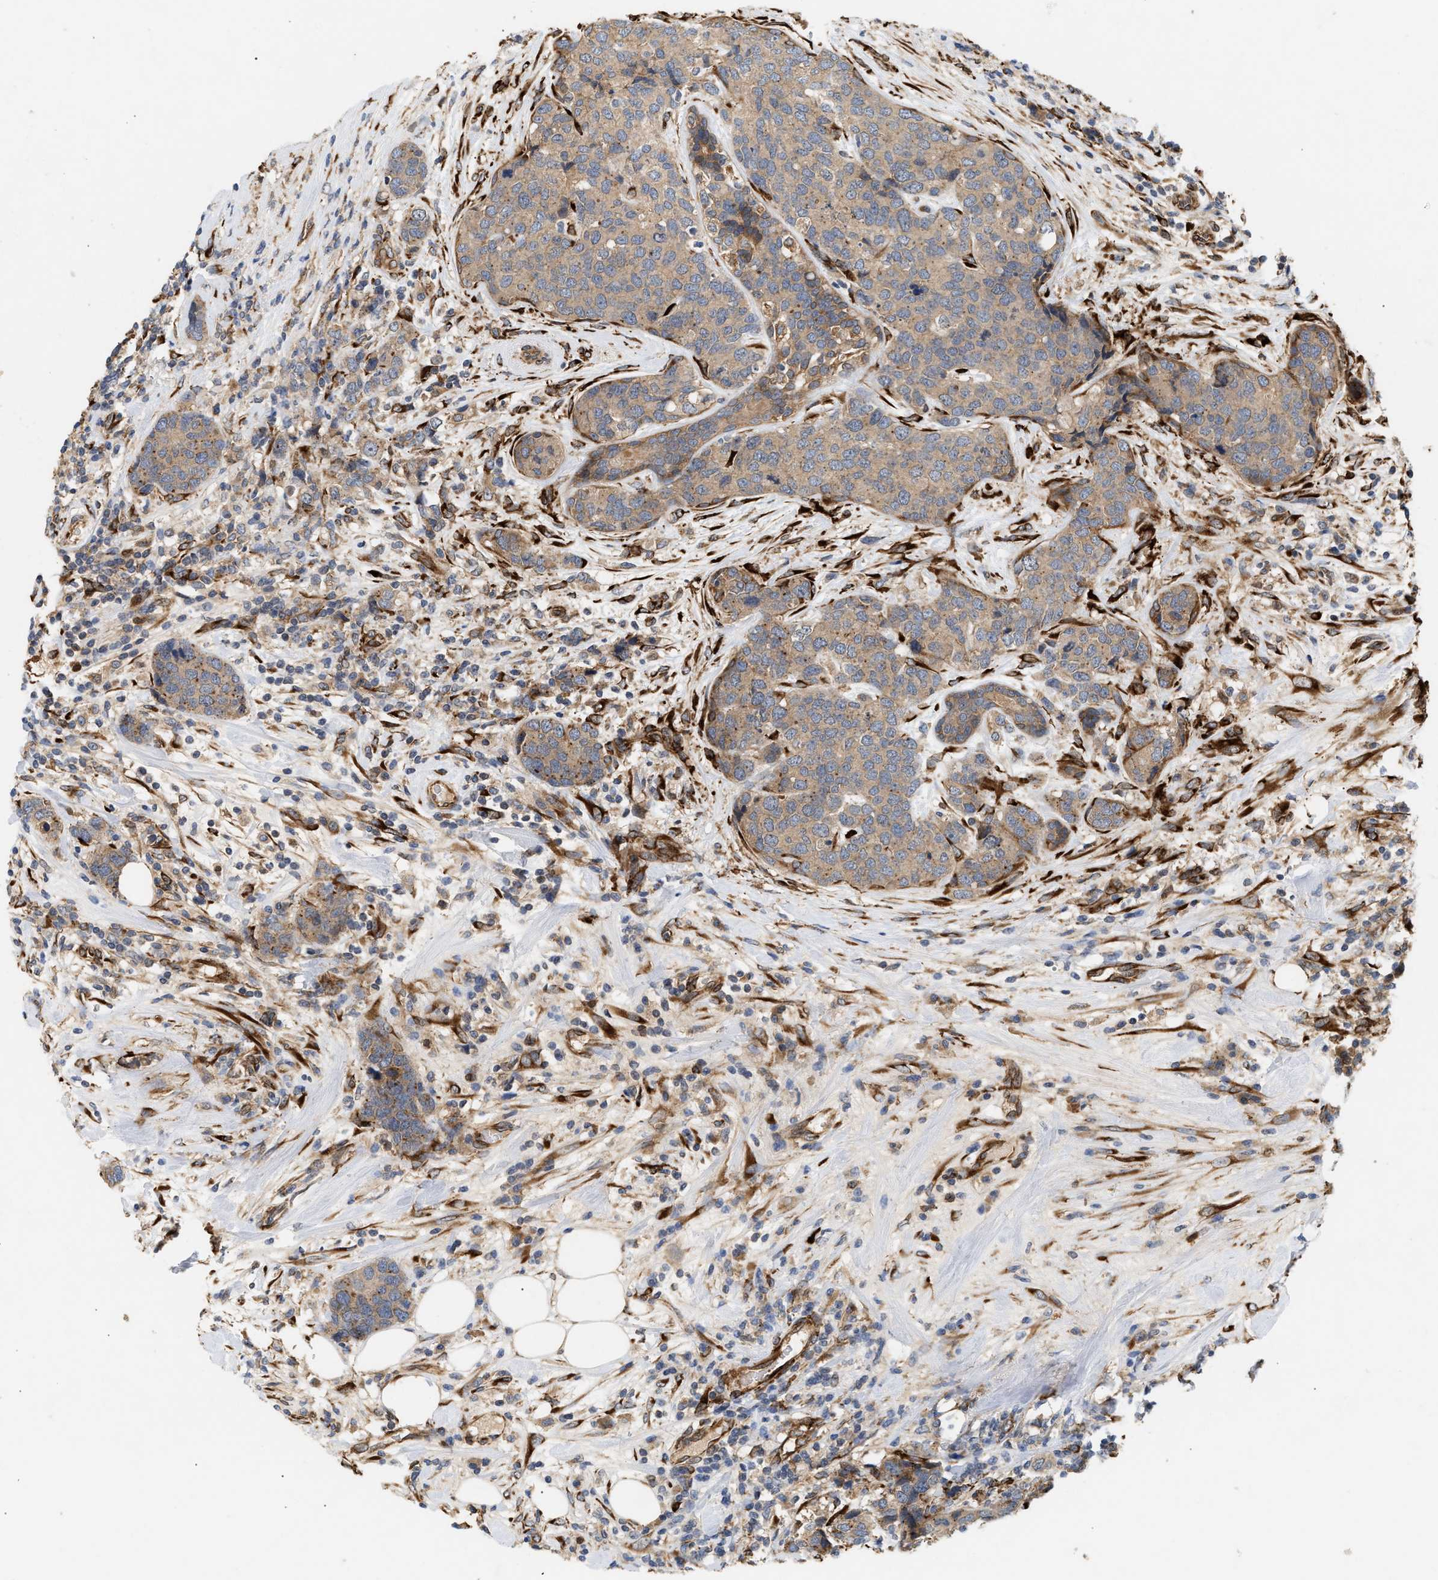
{"staining": {"intensity": "weak", "quantity": "25%-75%", "location": "cytoplasmic/membranous"}, "tissue": "breast cancer", "cell_type": "Tumor cells", "image_type": "cancer", "snomed": [{"axis": "morphology", "description": "Lobular carcinoma"}, {"axis": "topography", "description": "Breast"}], "caption": "Immunohistochemistry histopathology image of neoplastic tissue: breast cancer (lobular carcinoma) stained using immunohistochemistry reveals low levels of weak protein expression localized specifically in the cytoplasmic/membranous of tumor cells, appearing as a cytoplasmic/membranous brown color.", "gene": "PLCD1", "patient": {"sex": "female", "age": 59}}